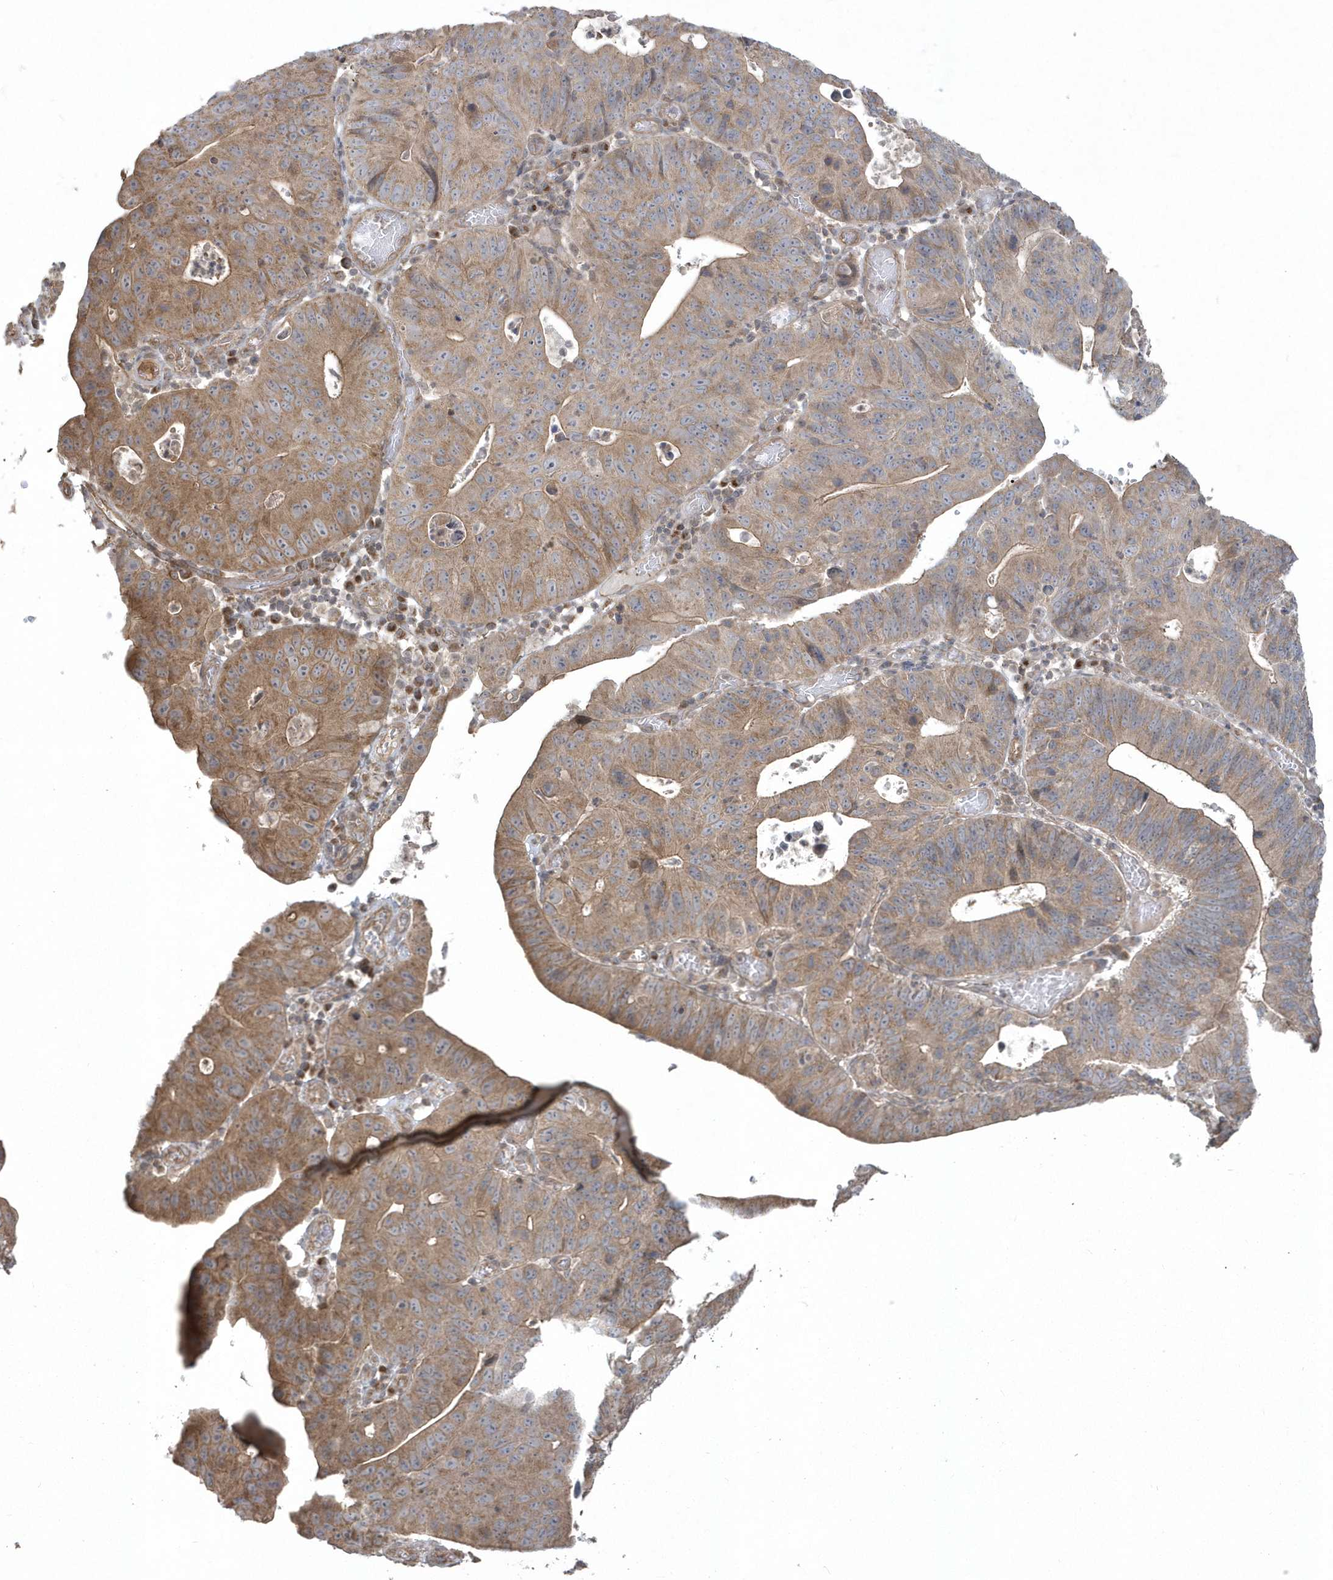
{"staining": {"intensity": "moderate", "quantity": "25%-75%", "location": "cytoplasmic/membranous"}, "tissue": "stomach cancer", "cell_type": "Tumor cells", "image_type": "cancer", "snomed": [{"axis": "morphology", "description": "Adenocarcinoma, NOS"}, {"axis": "topography", "description": "Stomach"}], "caption": "About 25%-75% of tumor cells in human stomach adenocarcinoma show moderate cytoplasmic/membranous protein expression as visualized by brown immunohistochemical staining.", "gene": "ARMC8", "patient": {"sex": "male", "age": 59}}